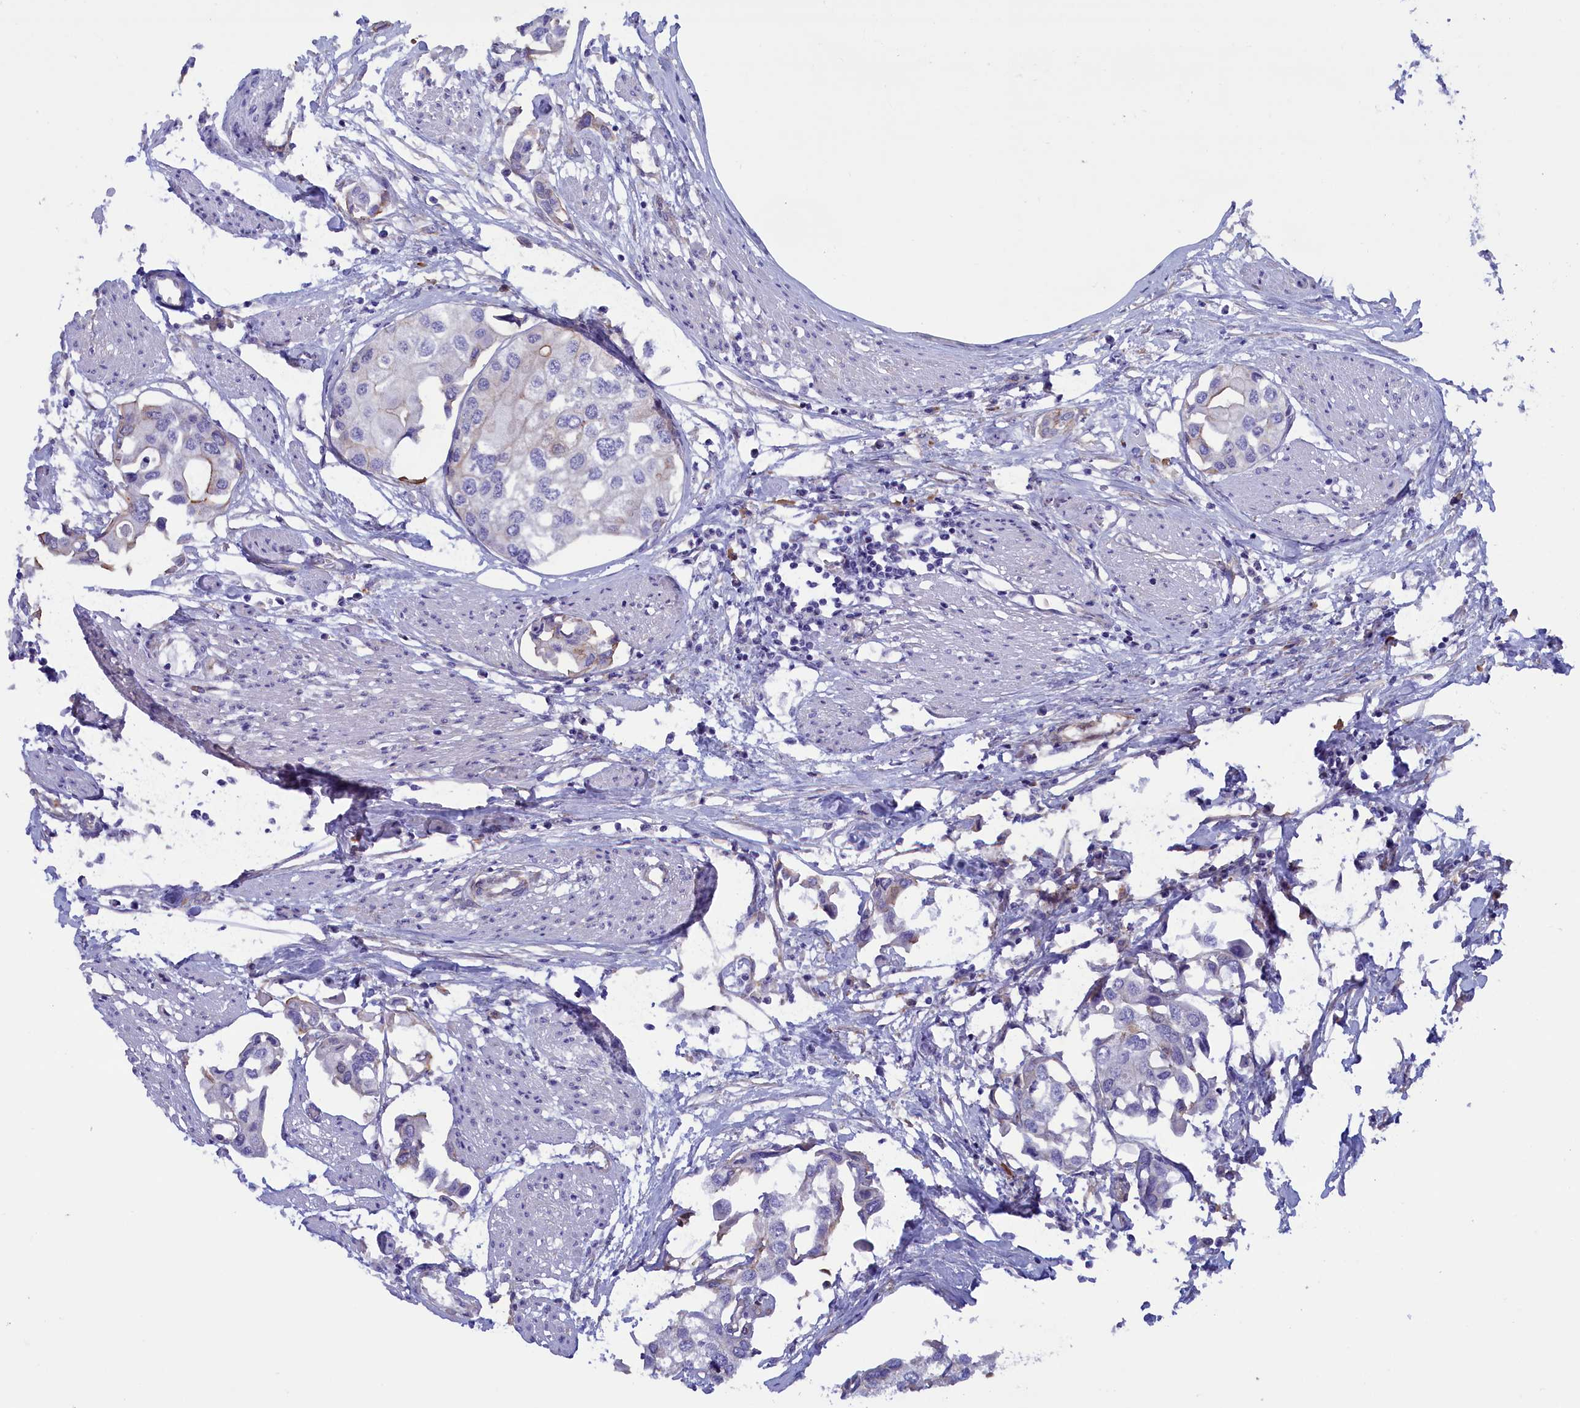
{"staining": {"intensity": "negative", "quantity": "none", "location": "none"}, "tissue": "urothelial cancer", "cell_type": "Tumor cells", "image_type": "cancer", "snomed": [{"axis": "morphology", "description": "Urothelial carcinoma, High grade"}, {"axis": "topography", "description": "Urinary bladder"}], "caption": "Immunohistochemistry (IHC) micrograph of high-grade urothelial carcinoma stained for a protein (brown), which reveals no staining in tumor cells. The staining is performed using DAB brown chromogen with nuclei counter-stained in using hematoxylin.", "gene": "ABCC12", "patient": {"sex": "male", "age": 64}}